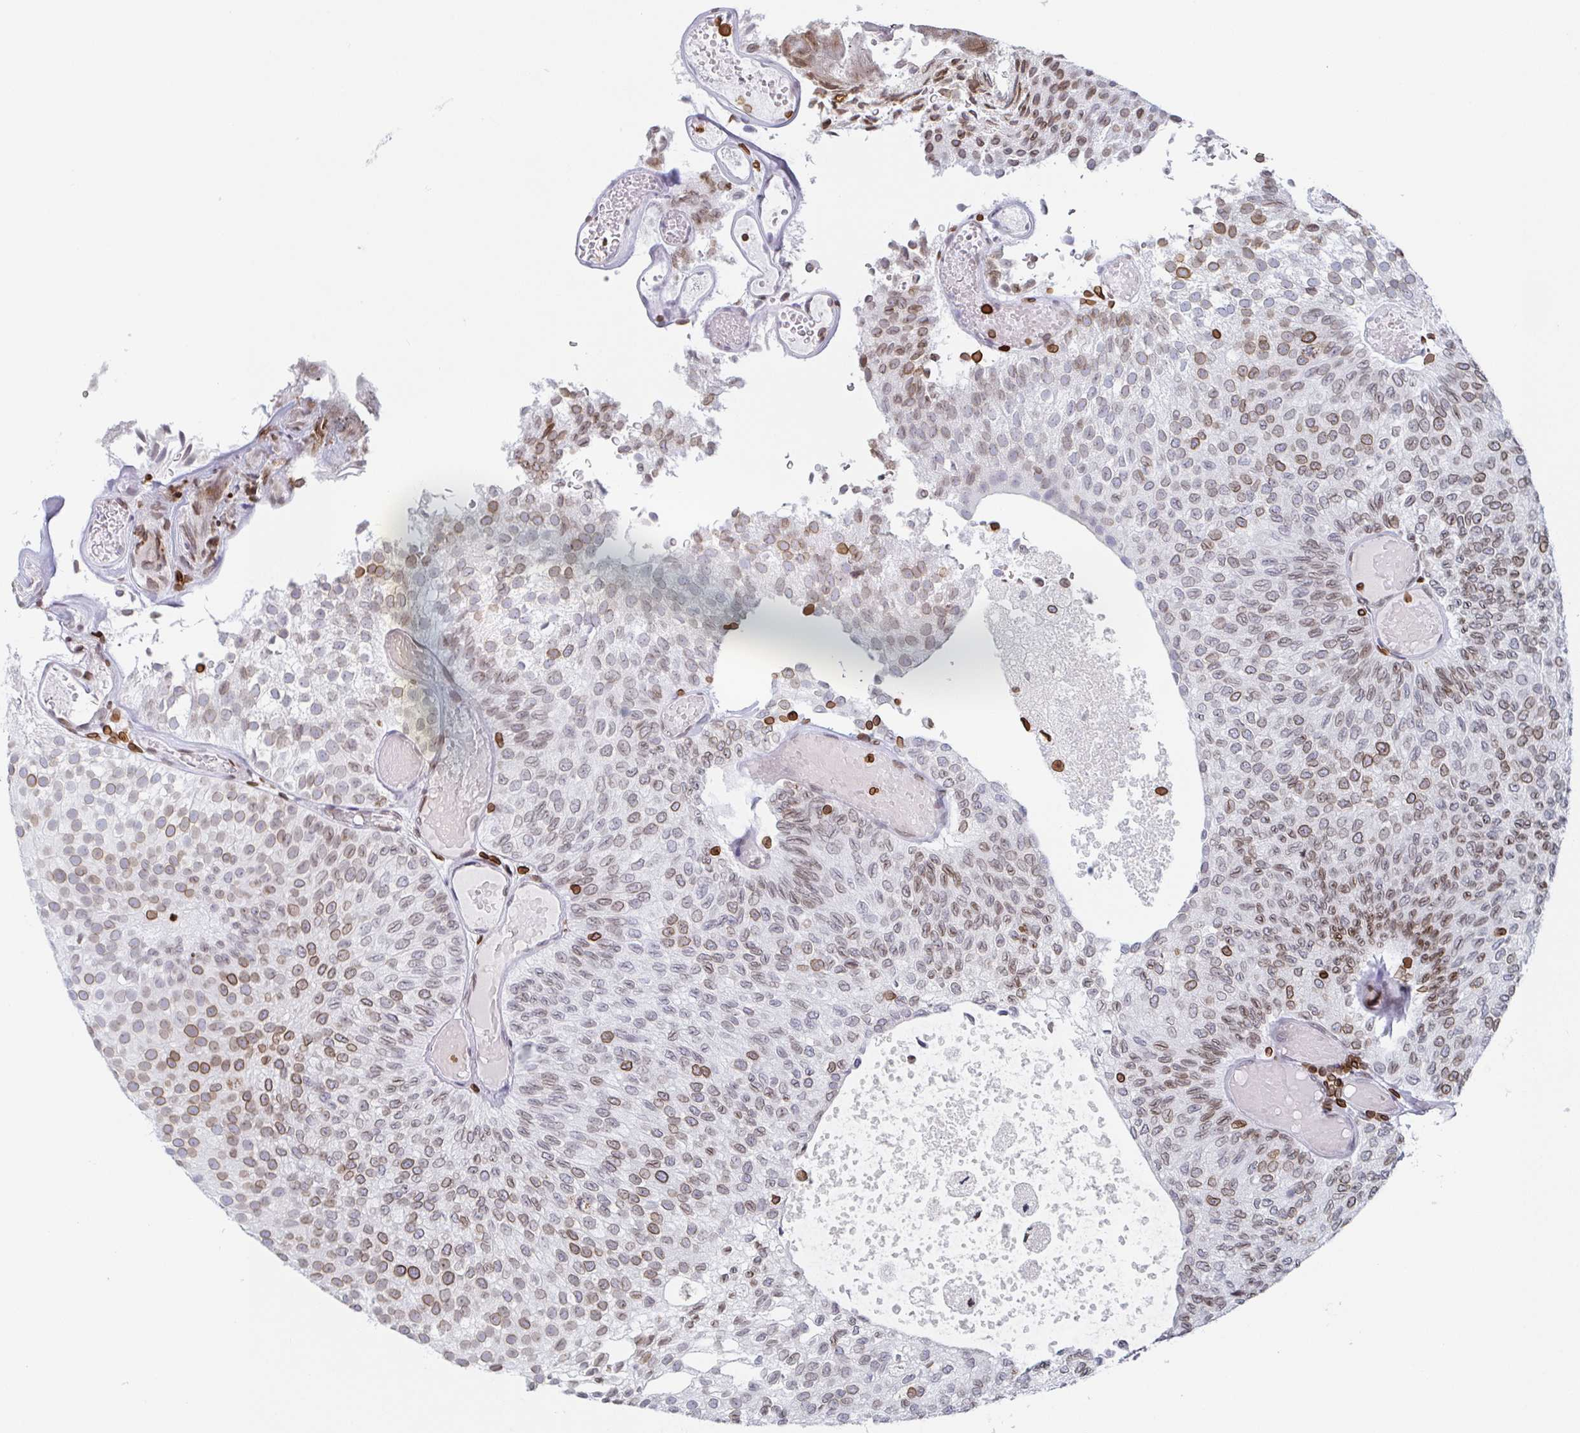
{"staining": {"intensity": "moderate", "quantity": "25%-75%", "location": "cytoplasmic/membranous,nuclear"}, "tissue": "urothelial cancer", "cell_type": "Tumor cells", "image_type": "cancer", "snomed": [{"axis": "morphology", "description": "Urothelial carcinoma, Low grade"}, {"axis": "topography", "description": "Urinary bladder"}], "caption": "Human urothelial carcinoma (low-grade) stained with a brown dye demonstrates moderate cytoplasmic/membranous and nuclear positive positivity in about 25%-75% of tumor cells.", "gene": "BTBD7", "patient": {"sex": "male", "age": 78}}